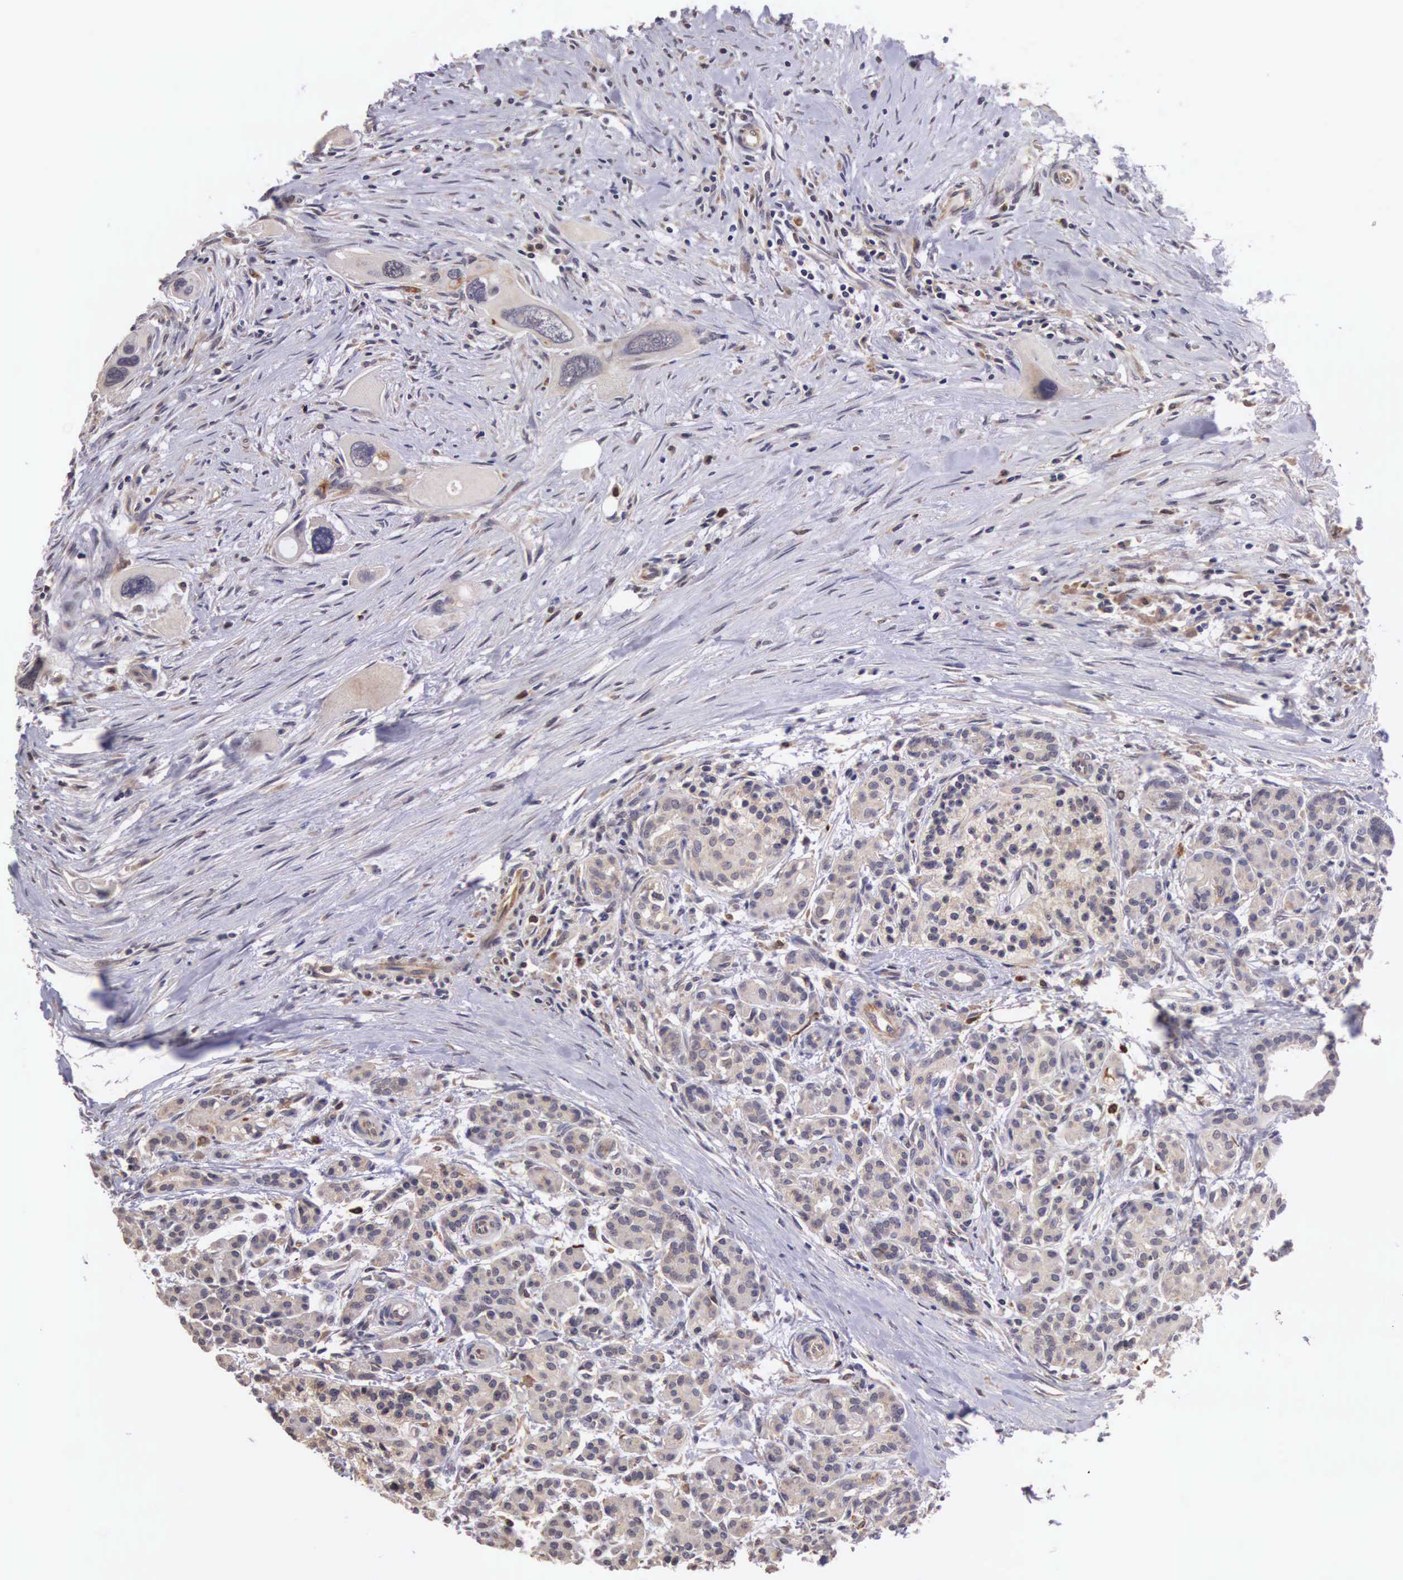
{"staining": {"intensity": "weak", "quantity": "25%-75%", "location": "cytoplasmic/membranous"}, "tissue": "pancreas", "cell_type": "Exocrine glandular cells", "image_type": "normal", "snomed": [{"axis": "morphology", "description": "Normal tissue, NOS"}, {"axis": "topography", "description": "Pancreas"}], "caption": "Approximately 25%-75% of exocrine glandular cells in benign pancreas display weak cytoplasmic/membranous protein expression as visualized by brown immunohistochemical staining.", "gene": "CDC45", "patient": {"sex": "male", "age": 73}}